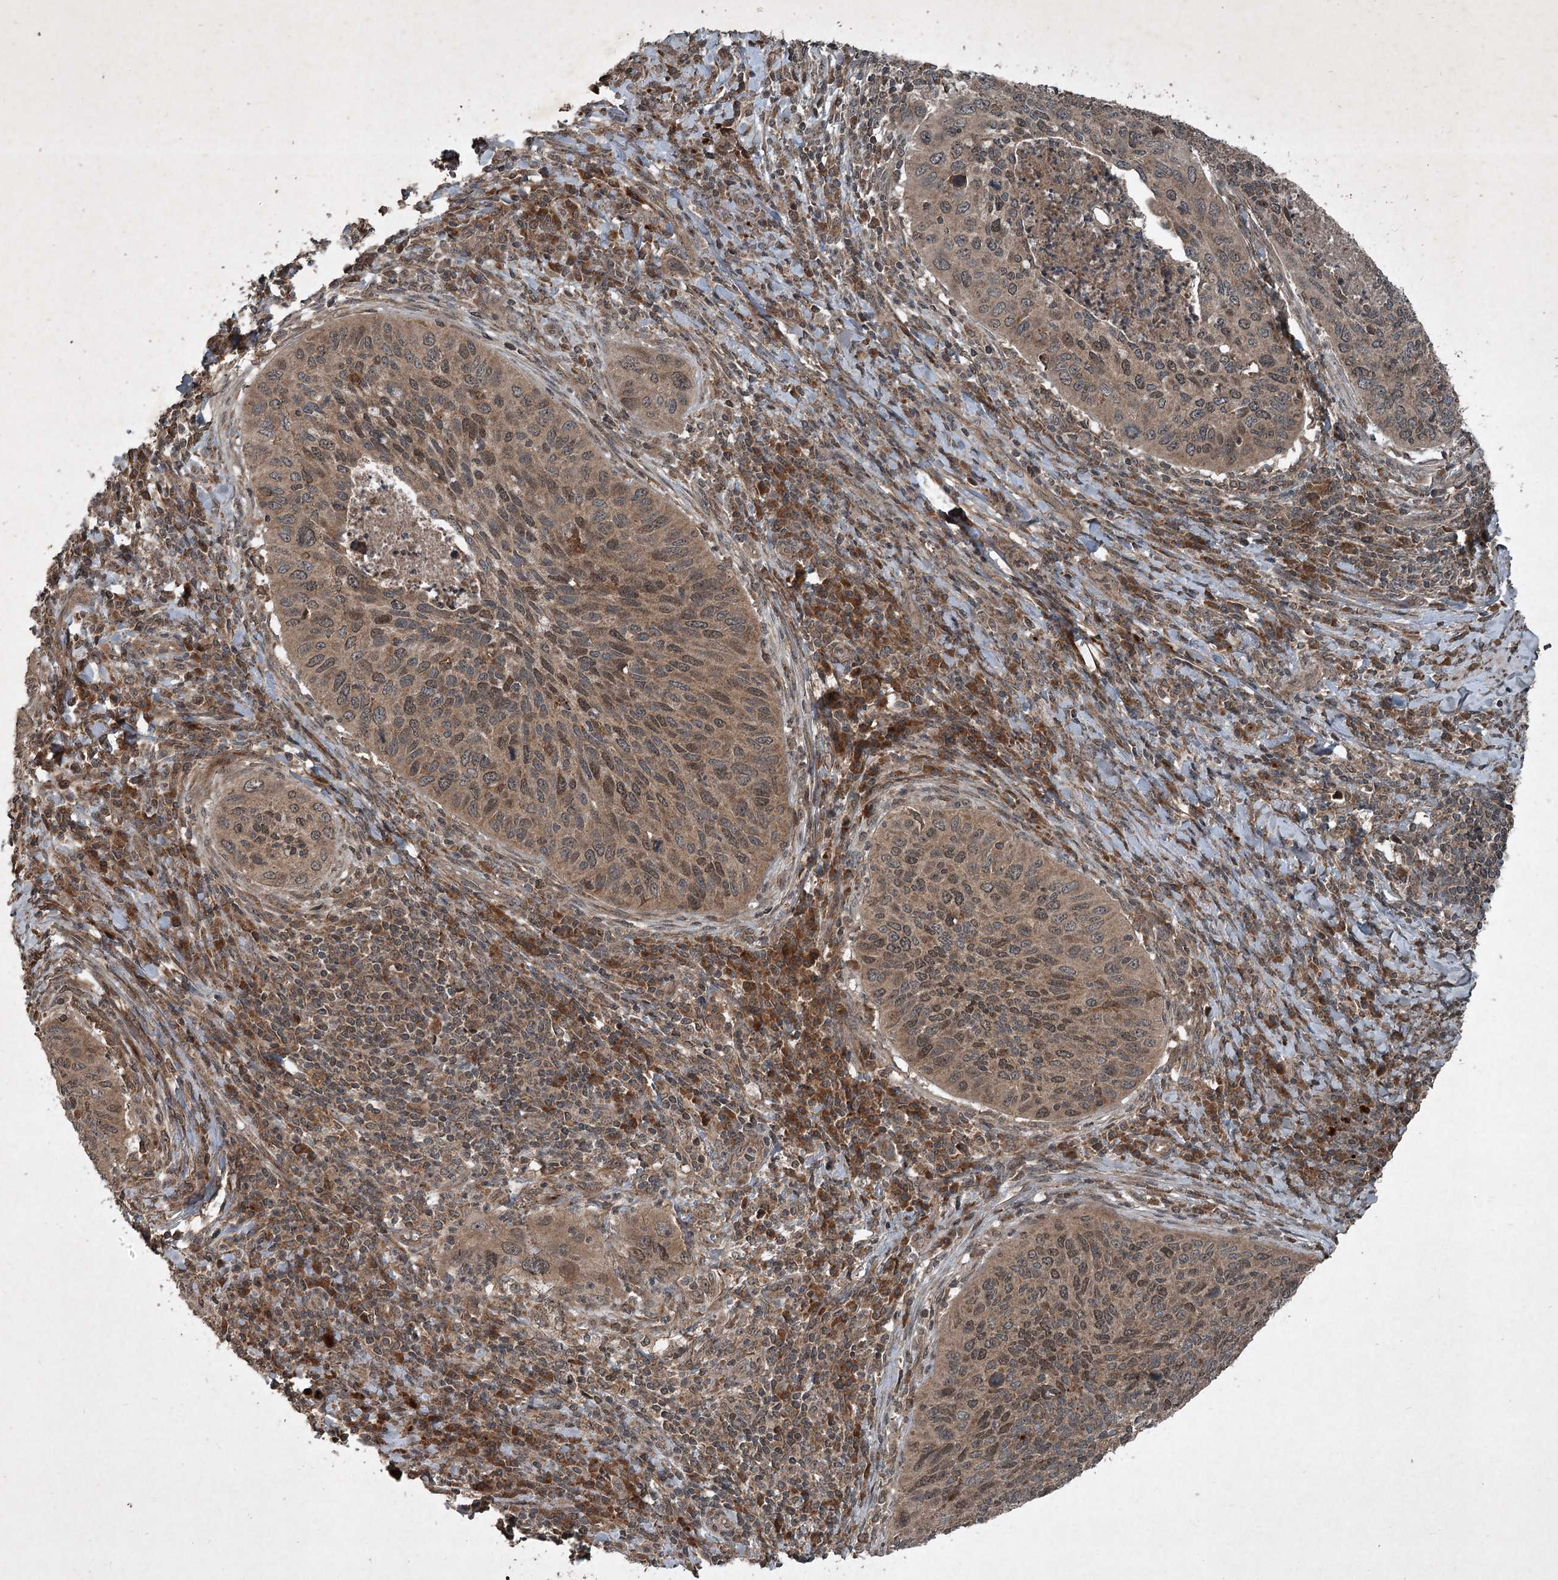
{"staining": {"intensity": "moderate", "quantity": ">75%", "location": "cytoplasmic/membranous,nuclear"}, "tissue": "cervical cancer", "cell_type": "Tumor cells", "image_type": "cancer", "snomed": [{"axis": "morphology", "description": "Squamous cell carcinoma, NOS"}, {"axis": "topography", "description": "Cervix"}], "caption": "Protein staining reveals moderate cytoplasmic/membranous and nuclear staining in about >75% of tumor cells in cervical cancer. Using DAB (3,3'-diaminobenzidine) (brown) and hematoxylin (blue) stains, captured at high magnification using brightfield microscopy.", "gene": "UNC93A", "patient": {"sex": "female", "age": 38}}